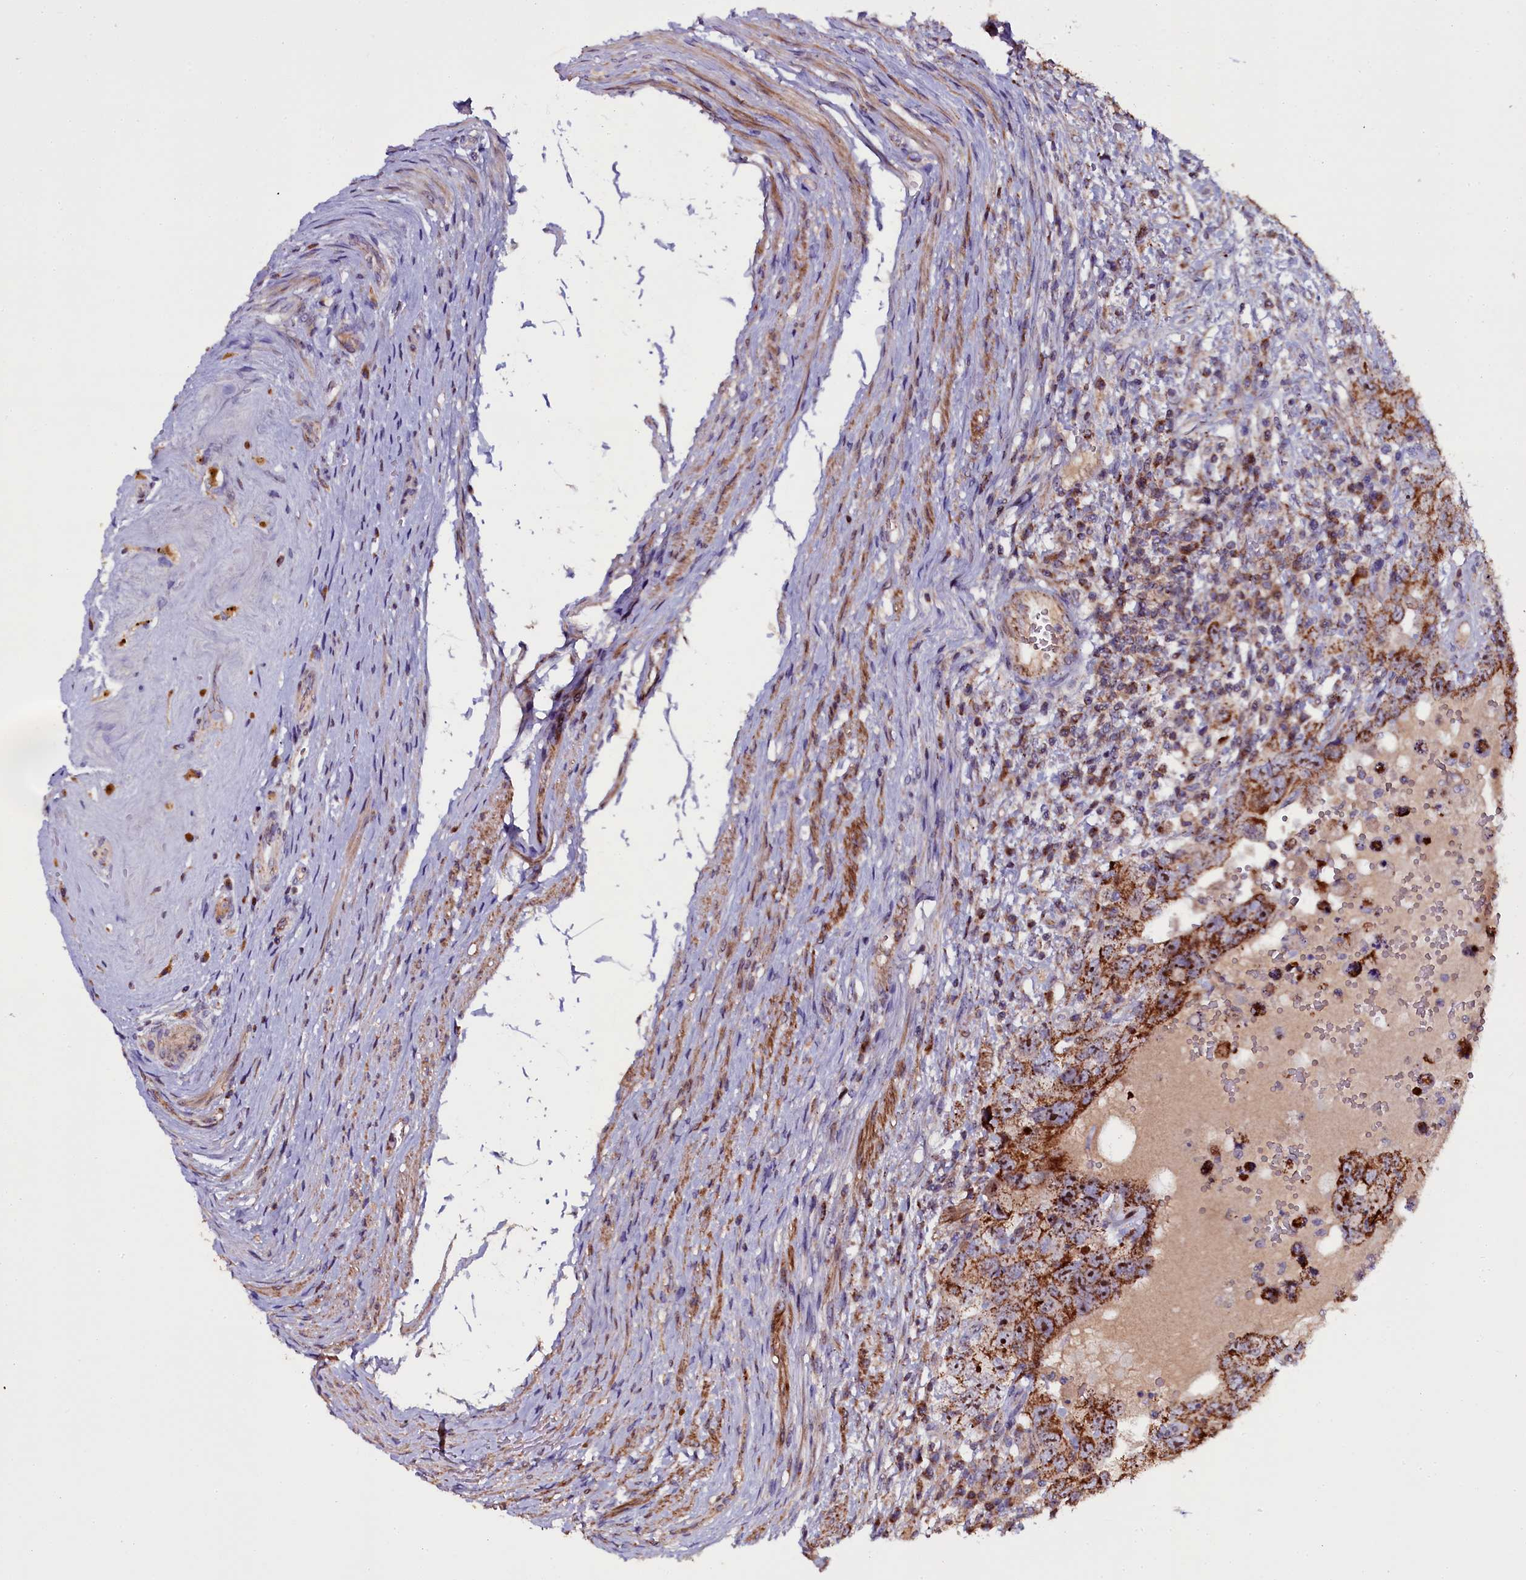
{"staining": {"intensity": "strong", "quantity": "25%-75%", "location": "cytoplasmic/membranous,nuclear"}, "tissue": "testis cancer", "cell_type": "Tumor cells", "image_type": "cancer", "snomed": [{"axis": "morphology", "description": "Carcinoma, Embryonal, NOS"}, {"axis": "topography", "description": "Testis"}], "caption": "Strong cytoplasmic/membranous and nuclear positivity is appreciated in about 25%-75% of tumor cells in testis embryonal carcinoma.", "gene": "NAA80", "patient": {"sex": "male", "age": 26}}